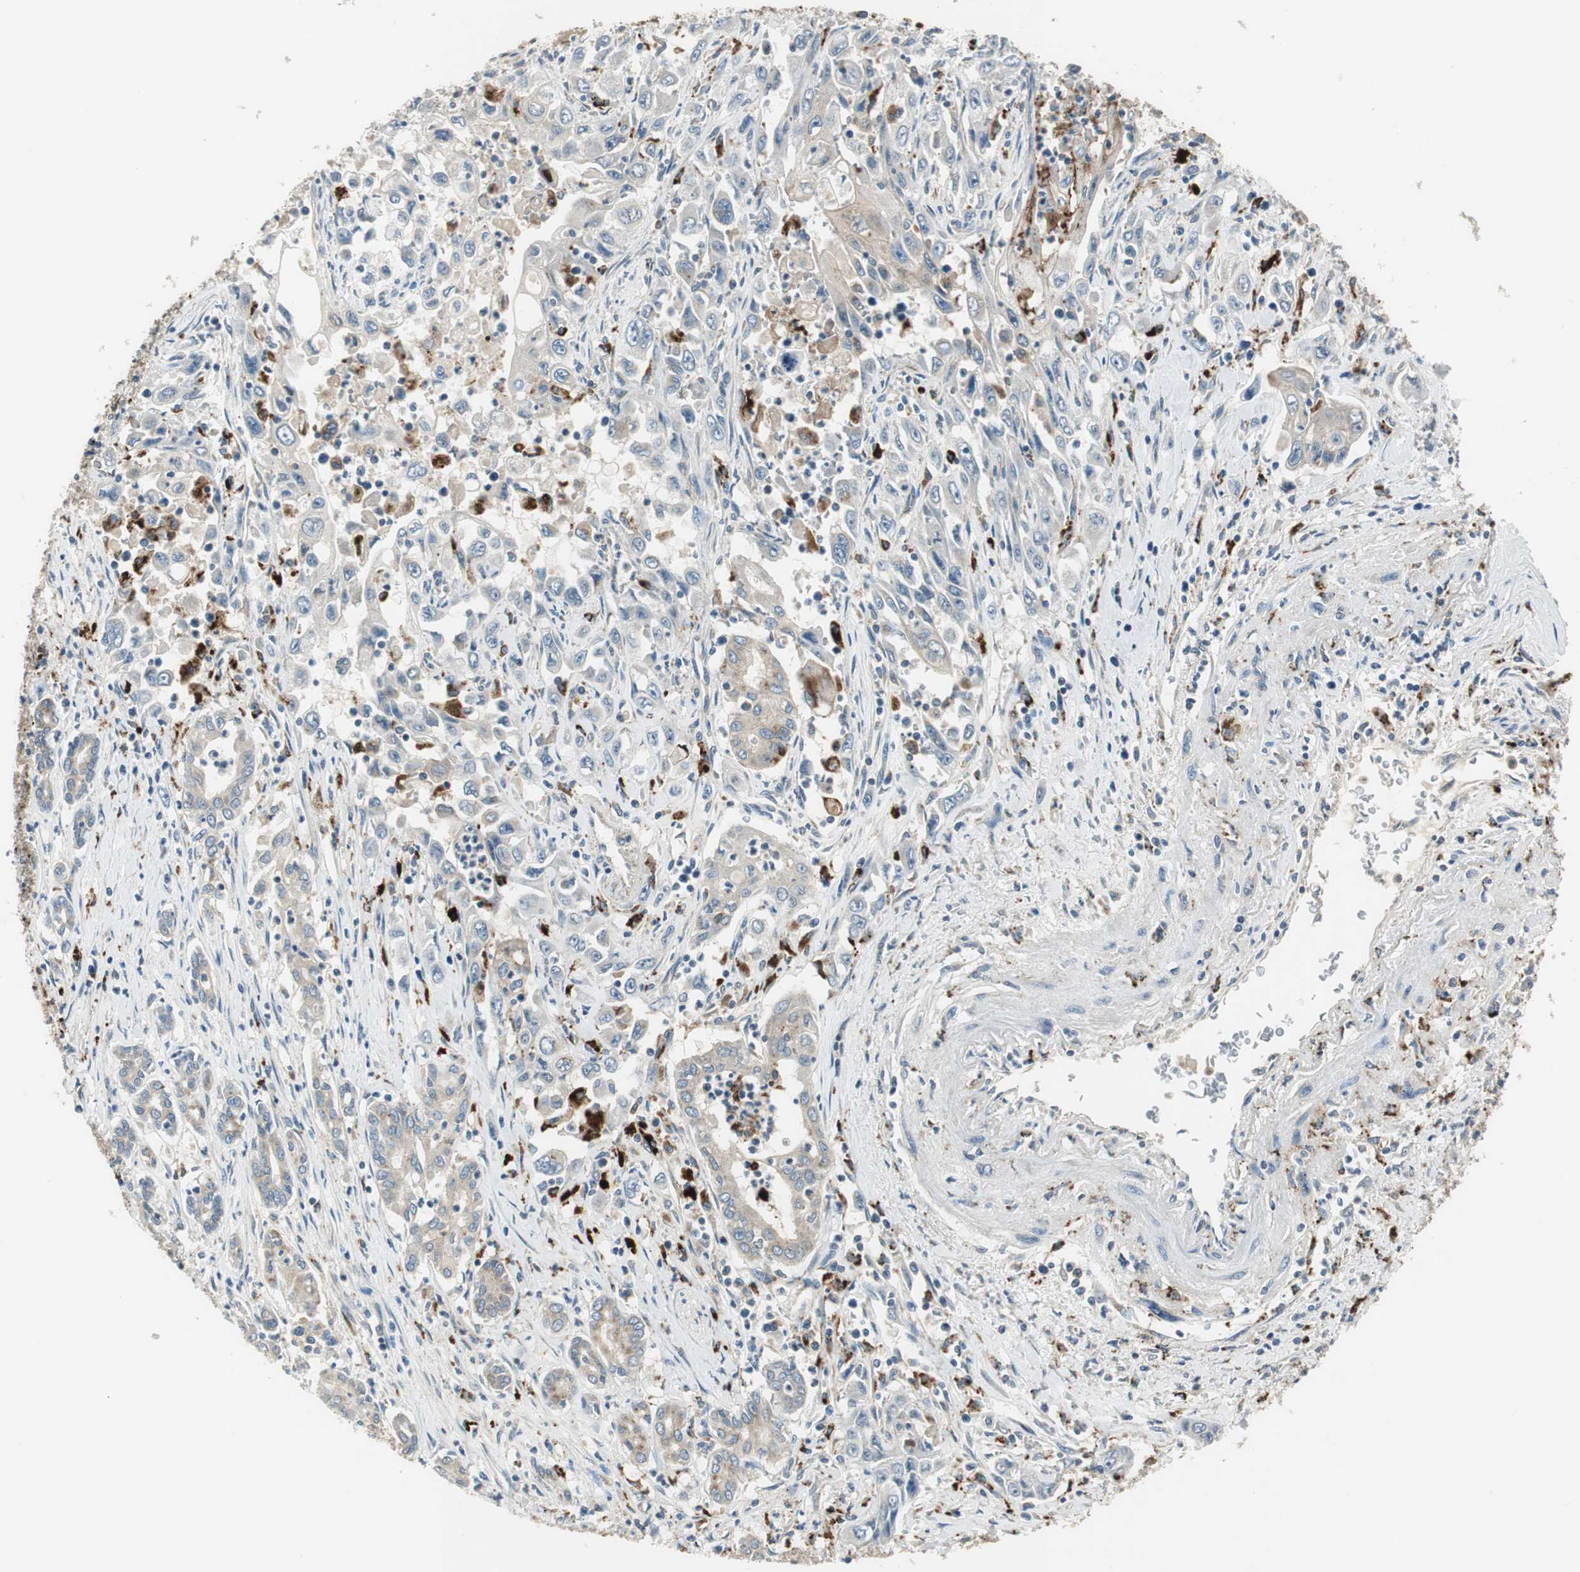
{"staining": {"intensity": "weak", "quantity": "25%-75%", "location": "cytoplasmic/membranous"}, "tissue": "pancreatic cancer", "cell_type": "Tumor cells", "image_type": "cancer", "snomed": [{"axis": "morphology", "description": "Adenocarcinoma, NOS"}, {"axis": "topography", "description": "Pancreas"}], "caption": "Immunohistochemical staining of pancreatic adenocarcinoma demonstrates weak cytoplasmic/membranous protein staining in approximately 25%-75% of tumor cells.", "gene": "NCK1", "patient": {"sex": "male", "age": 70}}